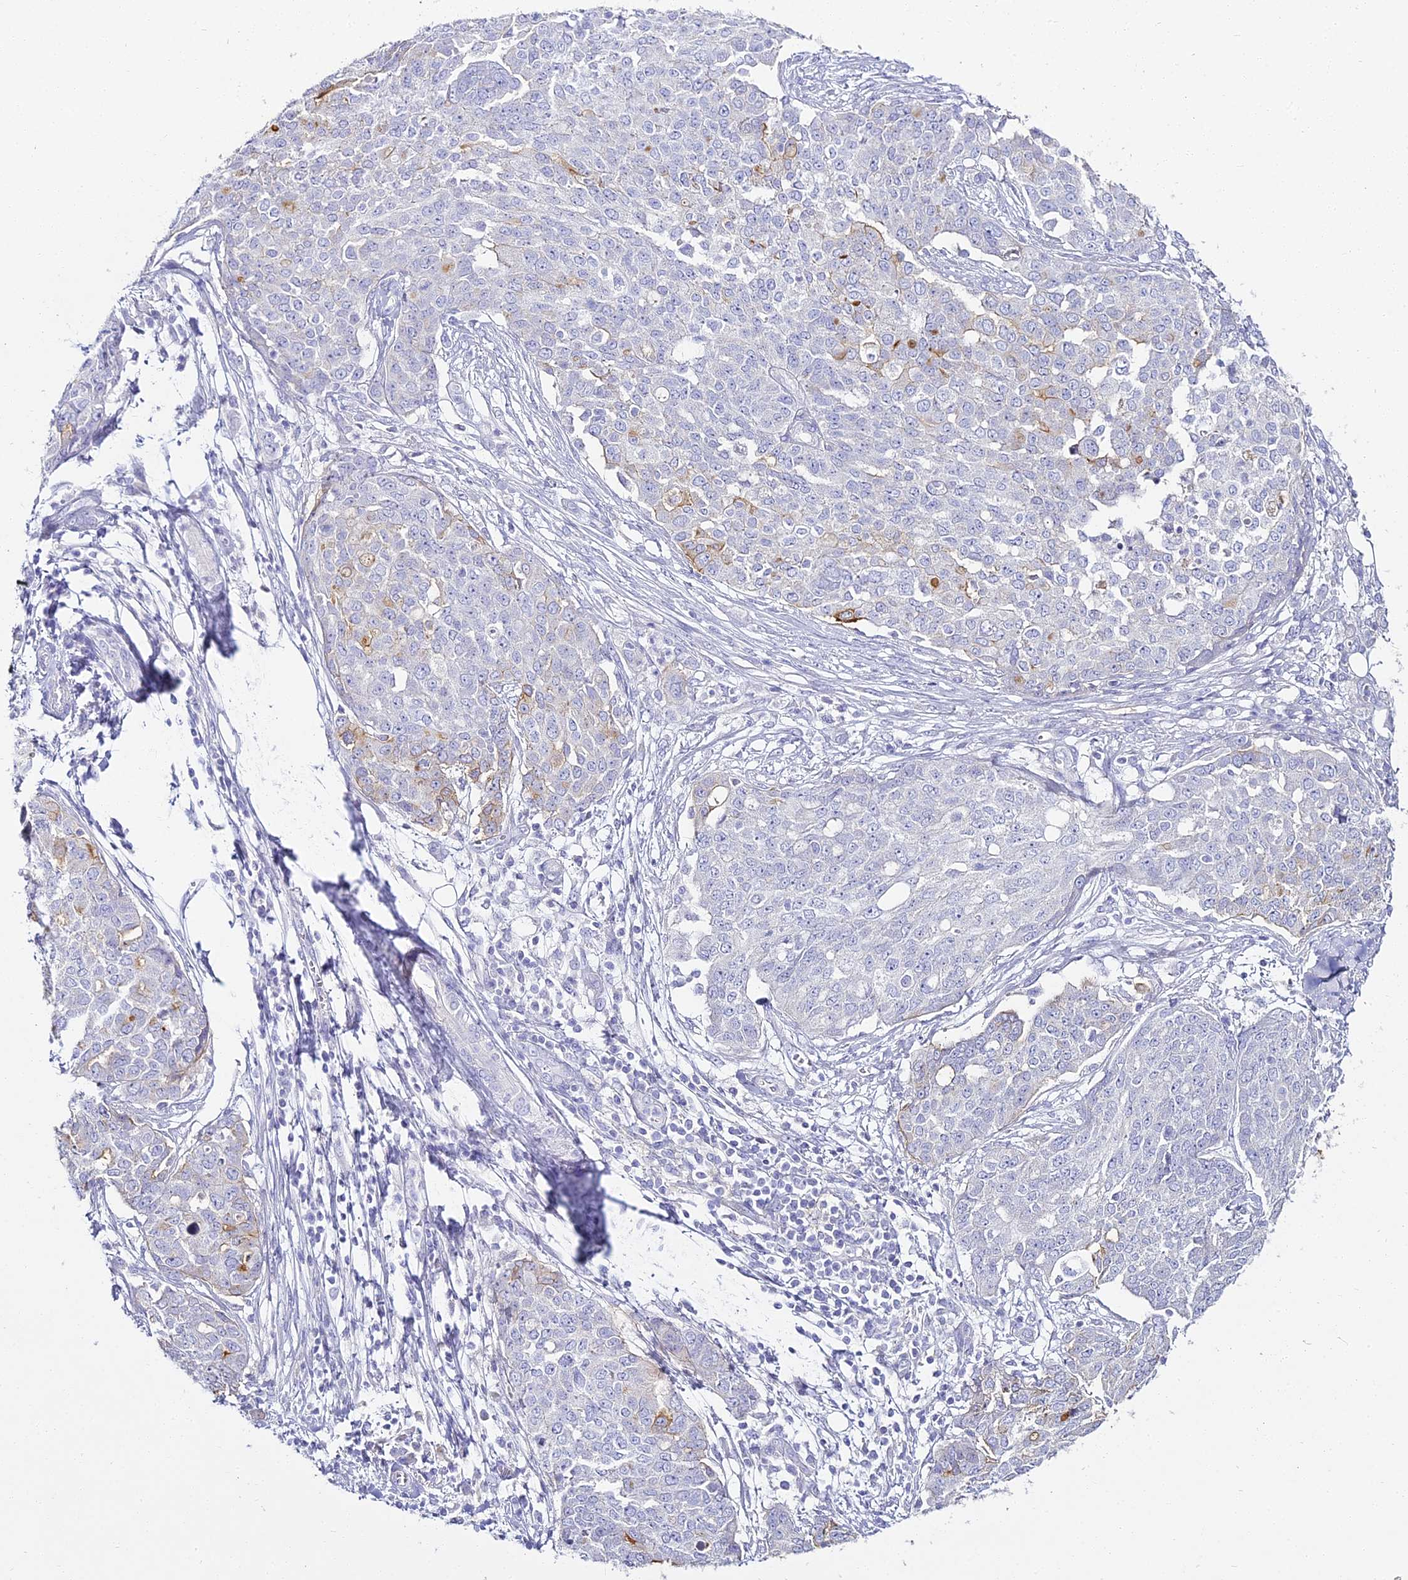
{"staining": {"intensity": "moderate", "quantity": "<25%", "location": "cytoplasmic/membranous"}, "tissue": "ovarian cancer", "cell_type": "Tumor cells", "image_type": "cancer", "snomed": [{"axis": "morphology", "description": "Cystadenocarcinoma, serous, NOS"}, {"axis": "topography", "description": "Soft tissue"}, {"axis": "topography", "description": "Ovary"}], "caption": "Ovarian cancer (serous cystadenocarcinoma) was stained to show a protein in brown. There is low levels of moderate cytoplasmic/membranous positivity in approximately <25% of tumor cells. (Brightfield microscopy of DAB IHC at high magnification).", "gene": "ALPG", "patient": {"sex": "female", "age": 57}}